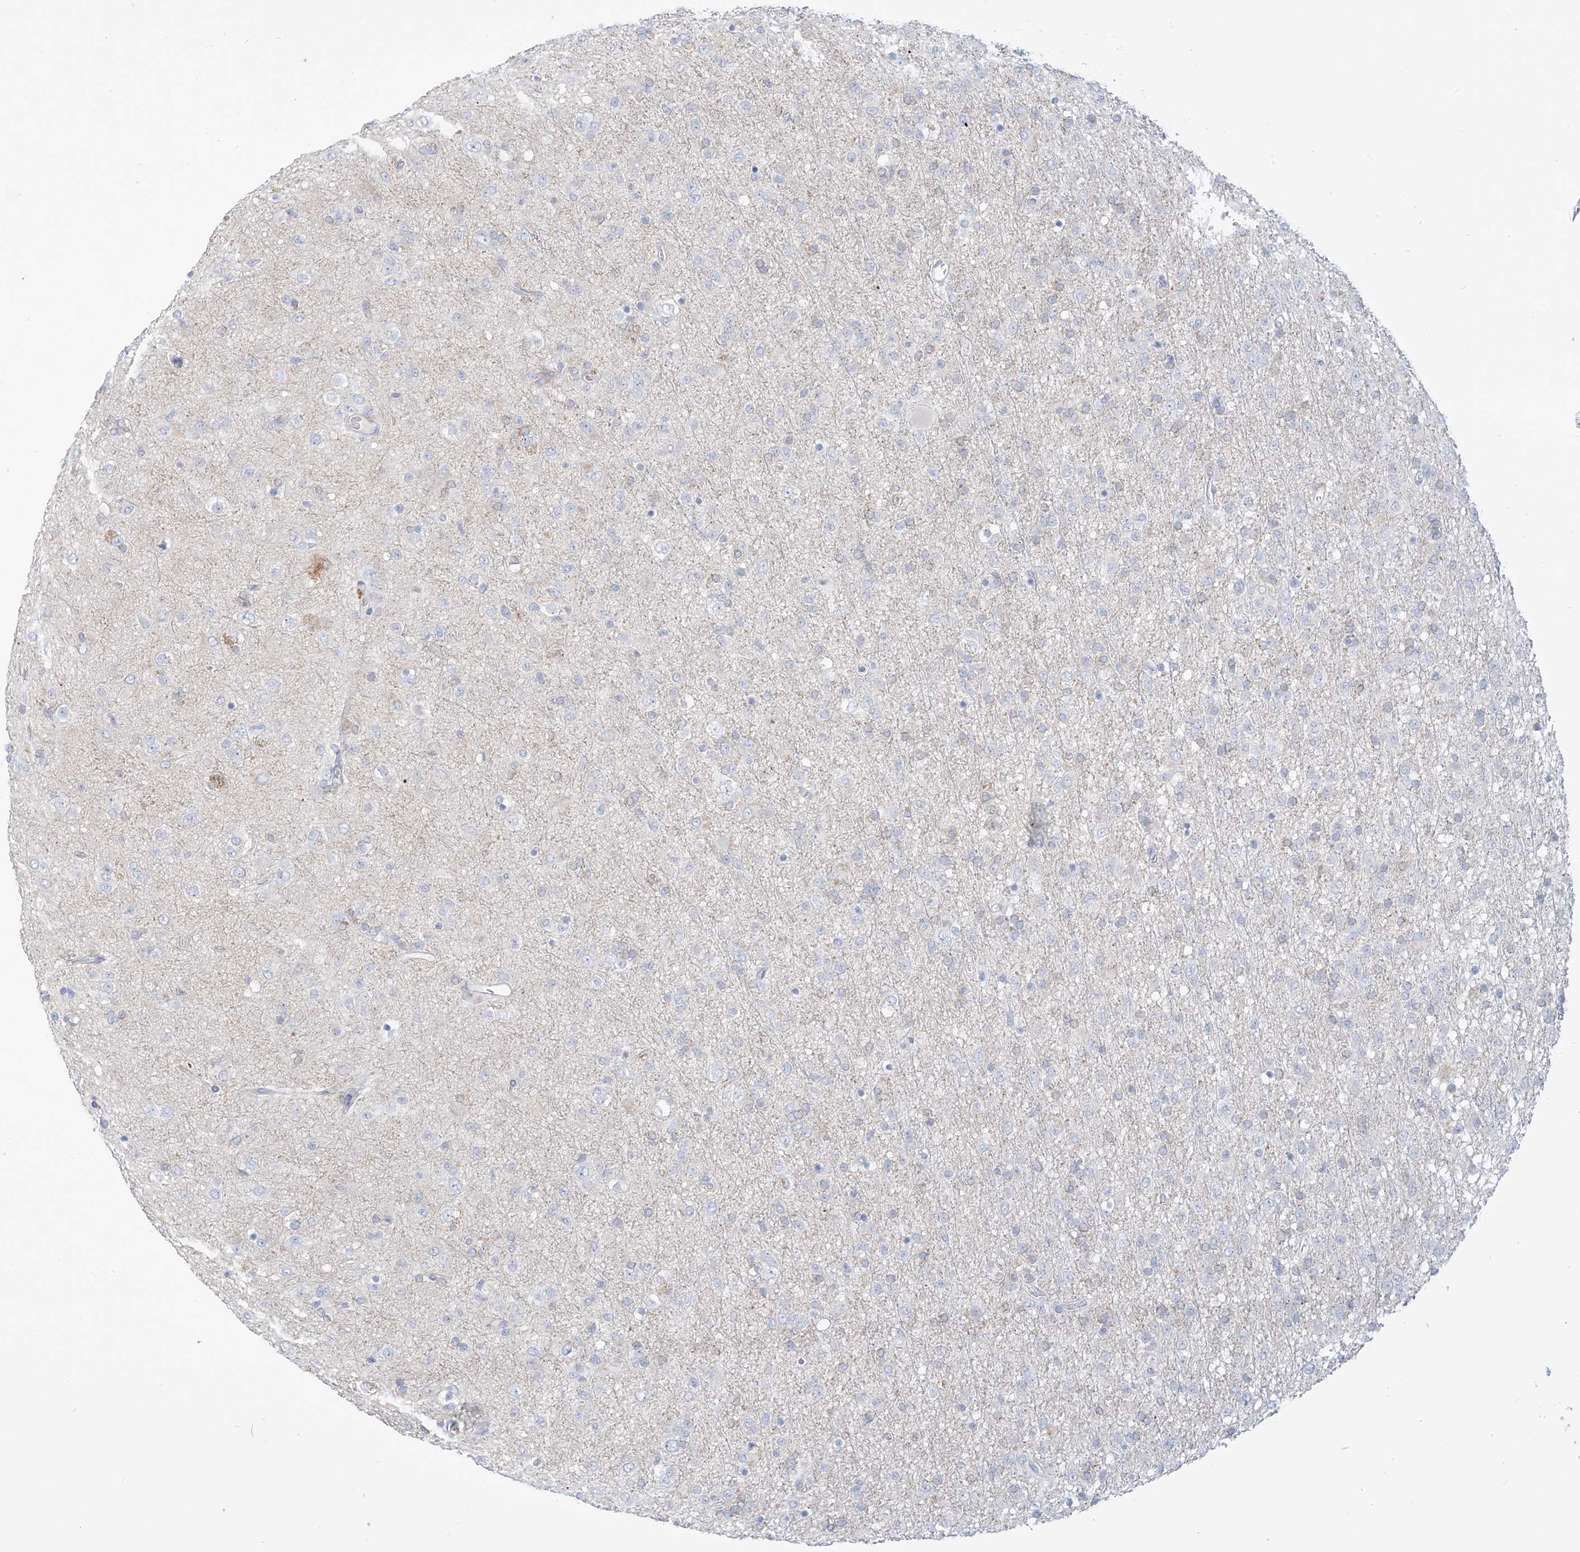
{"staining": {"intensity": "negative", "quantity": "none", "location": "none"}, "tissue": "glioma", "cell_type": "Tumor cells", "image_type": "cancer", "snomed": [{"axis": "morphology", "description": "Glioma, malignant, Low grade"}, {"axis": "topography", "description": "Brain"}], "caption": "IHC of low-grade glioma (malignant) shows no positivity in tumor cells.", "gene": "ST3GAL5", "patient": {"sex": "male", "age": 65}}